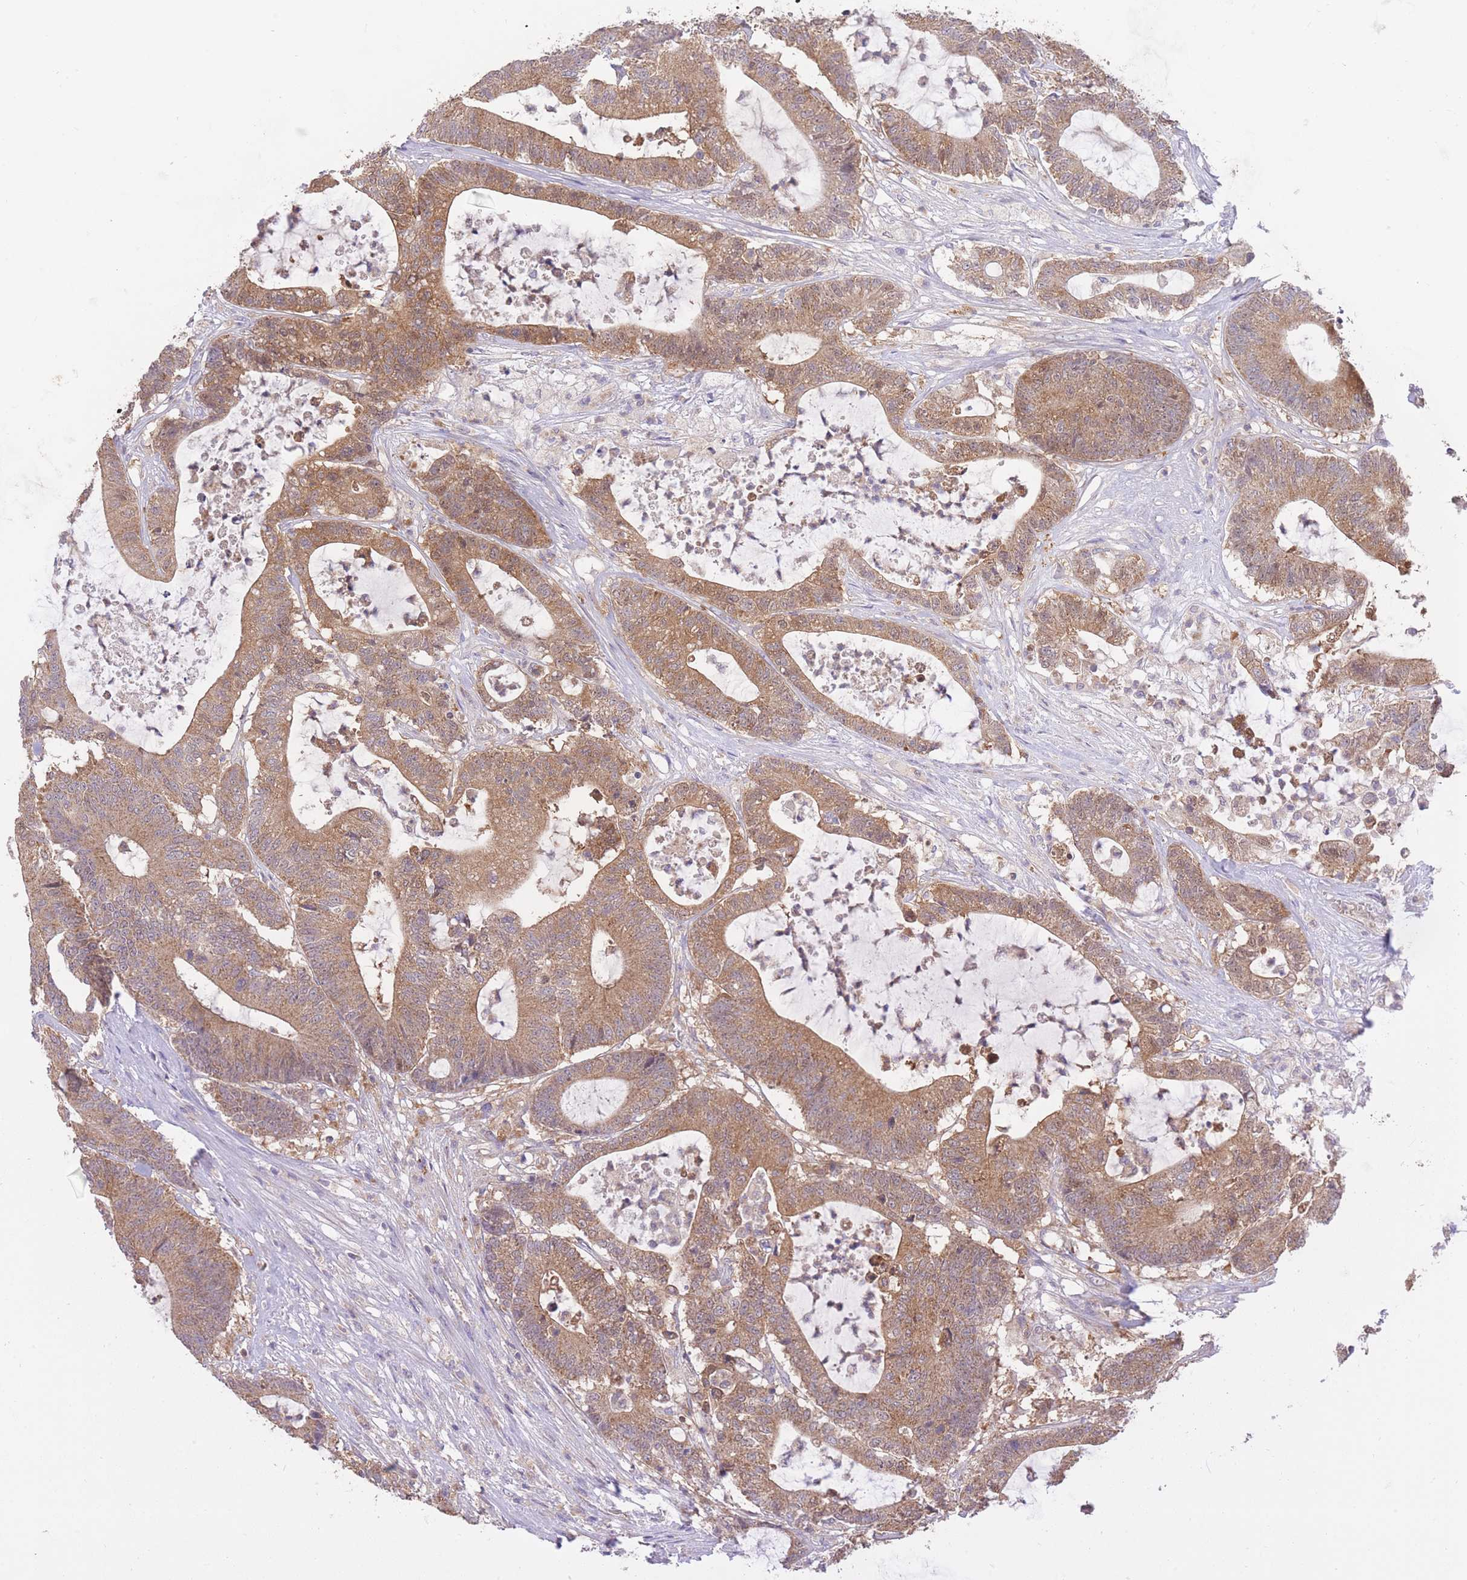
{"staining": {"intensity": "moderate", "quantity": ">75%", "location": "cytoplasmic/membranous"}, "tissue": "colorectal cancer", "cell_type": "Tumor cells", "image_type": "cancer", "snomed": [{"axis": "morphology", "description": "Adenocarcinoma, NOS"}, {"axis": "topography", "description": "Colon"}], "caption": "Adenocarcinoma (colorectal) was stained to show a protein in brown. There is medium levels of moderate cytoplasmic/membranous staining in about >75% of tumor cells.", "gene": "PREP", "patient": {"sex": "female", "age": 84}}